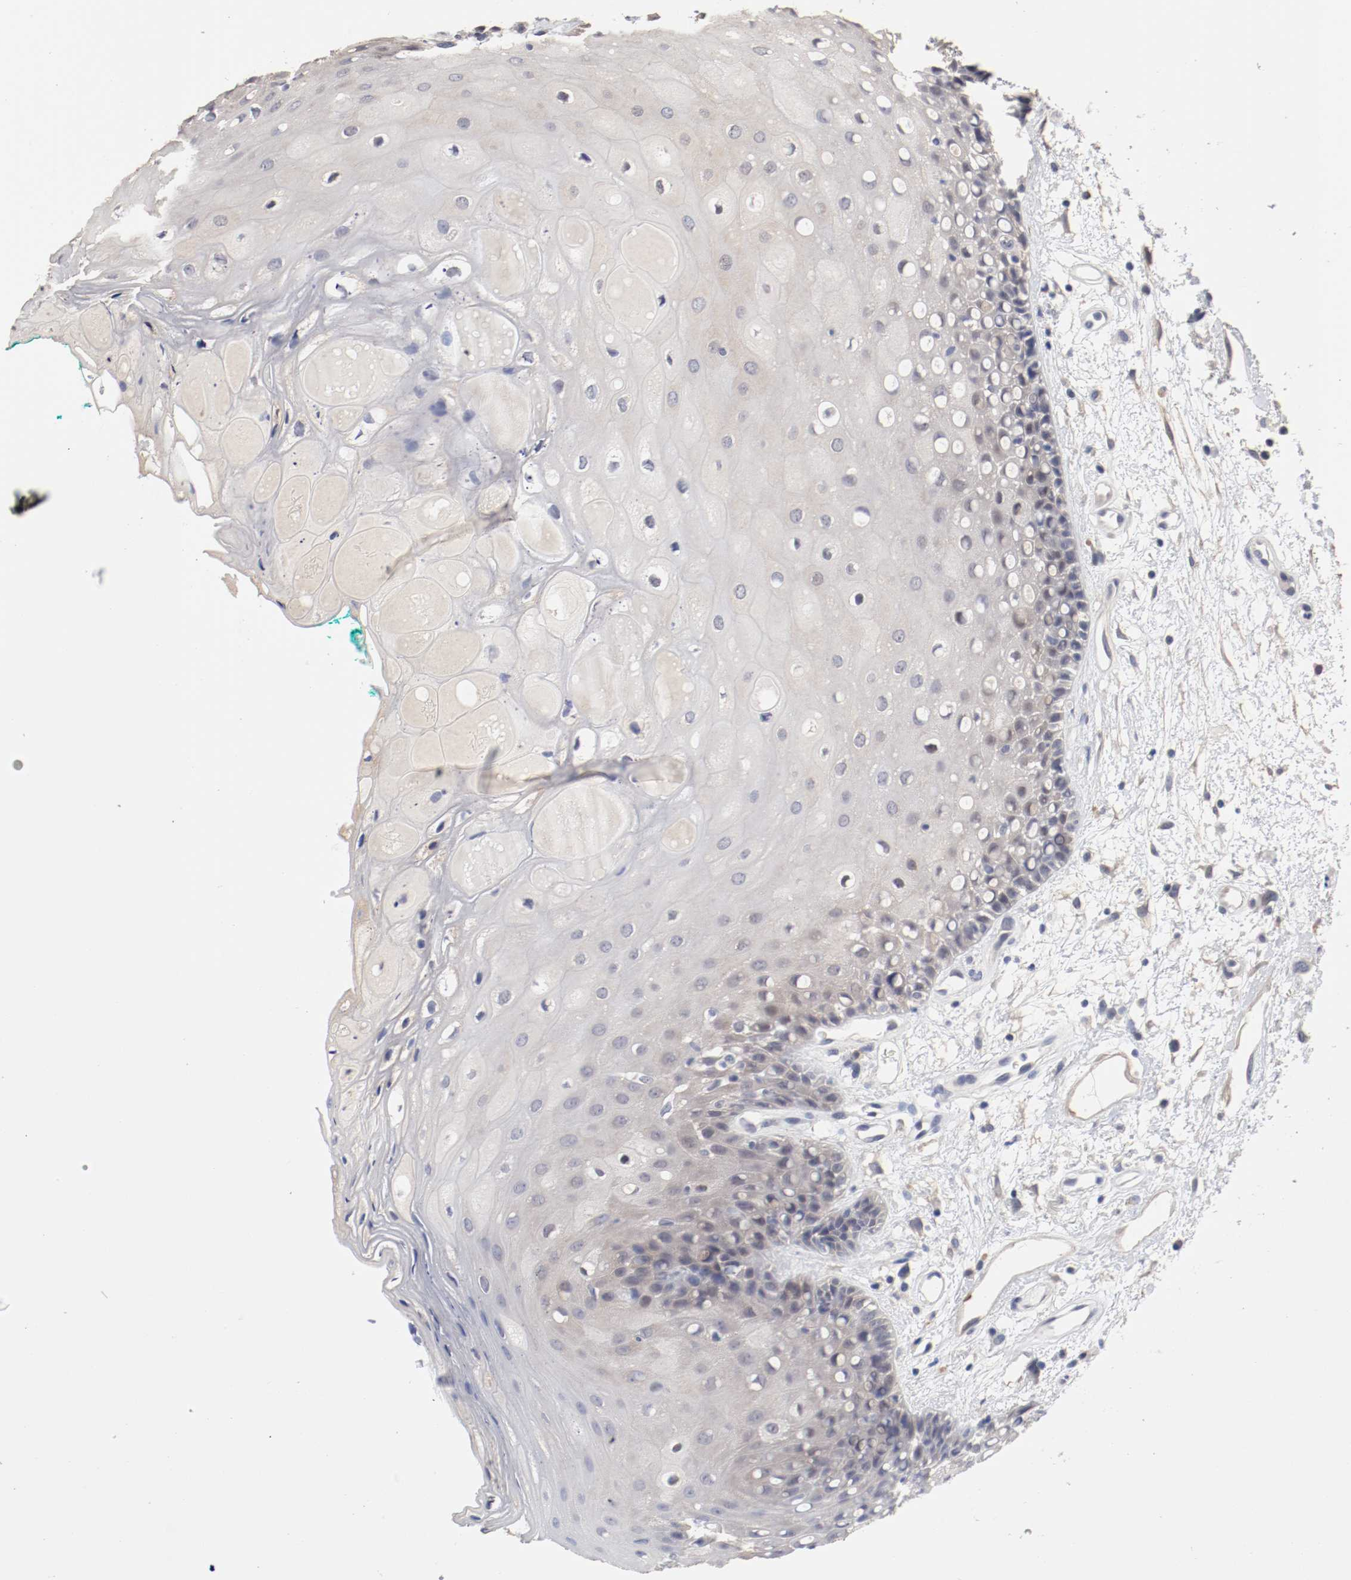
{"staining": {"intensity": "negative", "quantity": "none", "location": "none"}, "tissue": "oral mucosa", "cell_type": "Squamous epithelial cells", "image_type": "normal", "snomed": [{"axis": "morphology", "description": "Normal tissue, NOS"}, {"axis": "morphology", "description": "Squamous cell carcinoma, NOS"}, {"axis": "topography", "description": "Skeletal muscle"}, {"axis": "topography", "description": "Oral tissue"}, {"axis": "topography", "description": "Head-Neck"}], "caption": "This is an immunohistochemistry (IHC) photomicrograph of unremarkable oral mucosa. There is no positivity in squamous epithelial cells.", "gene": "ANKLE2", "patient": {"sex": "female", "age": 84}}